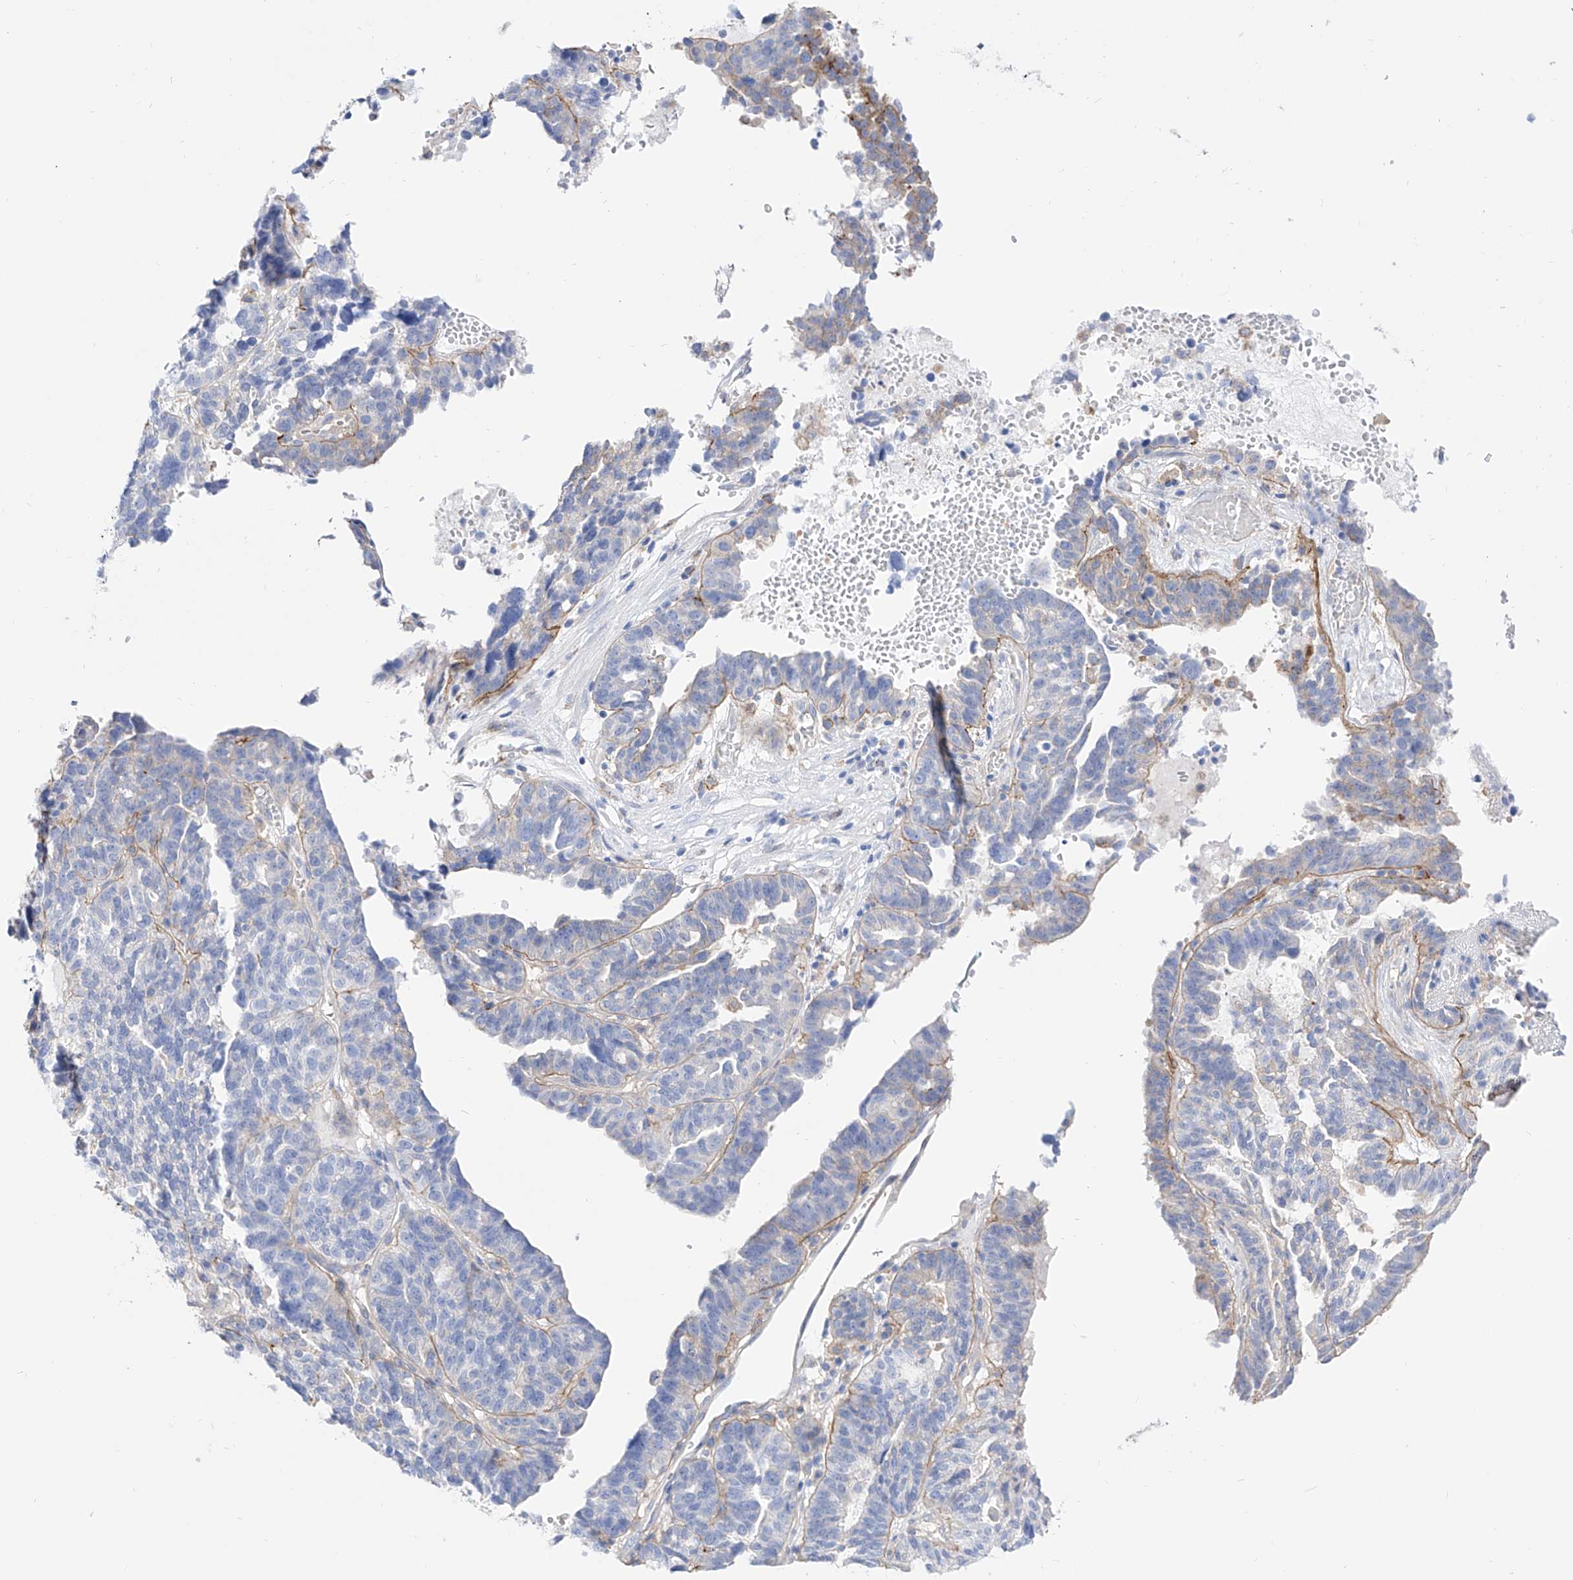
{"staining": {"intensity": "moderate", "quantity": "<25%", "location": "cytoplasmic/membranous"}, "tissue": "ovarian cancer", "cell_type": "Tumor cells", "image_type": "cancer", "snomed": [{"axis": "morphology", "description": "Cystadenocarcinoma, serous, NOS"}, {"axis": "topography", "description": "Ovary"}], "caption": "Immunohistochemical staining of ovarian cancer displays low levels of moderate cytoplasmic/membranous protein staining in approximately <25% of tumor cells. (Brightfield microscopy of DAB IHC at high magnification).", "gene": "ZNF653", "patient": {"sex": "female", "age": 59}}